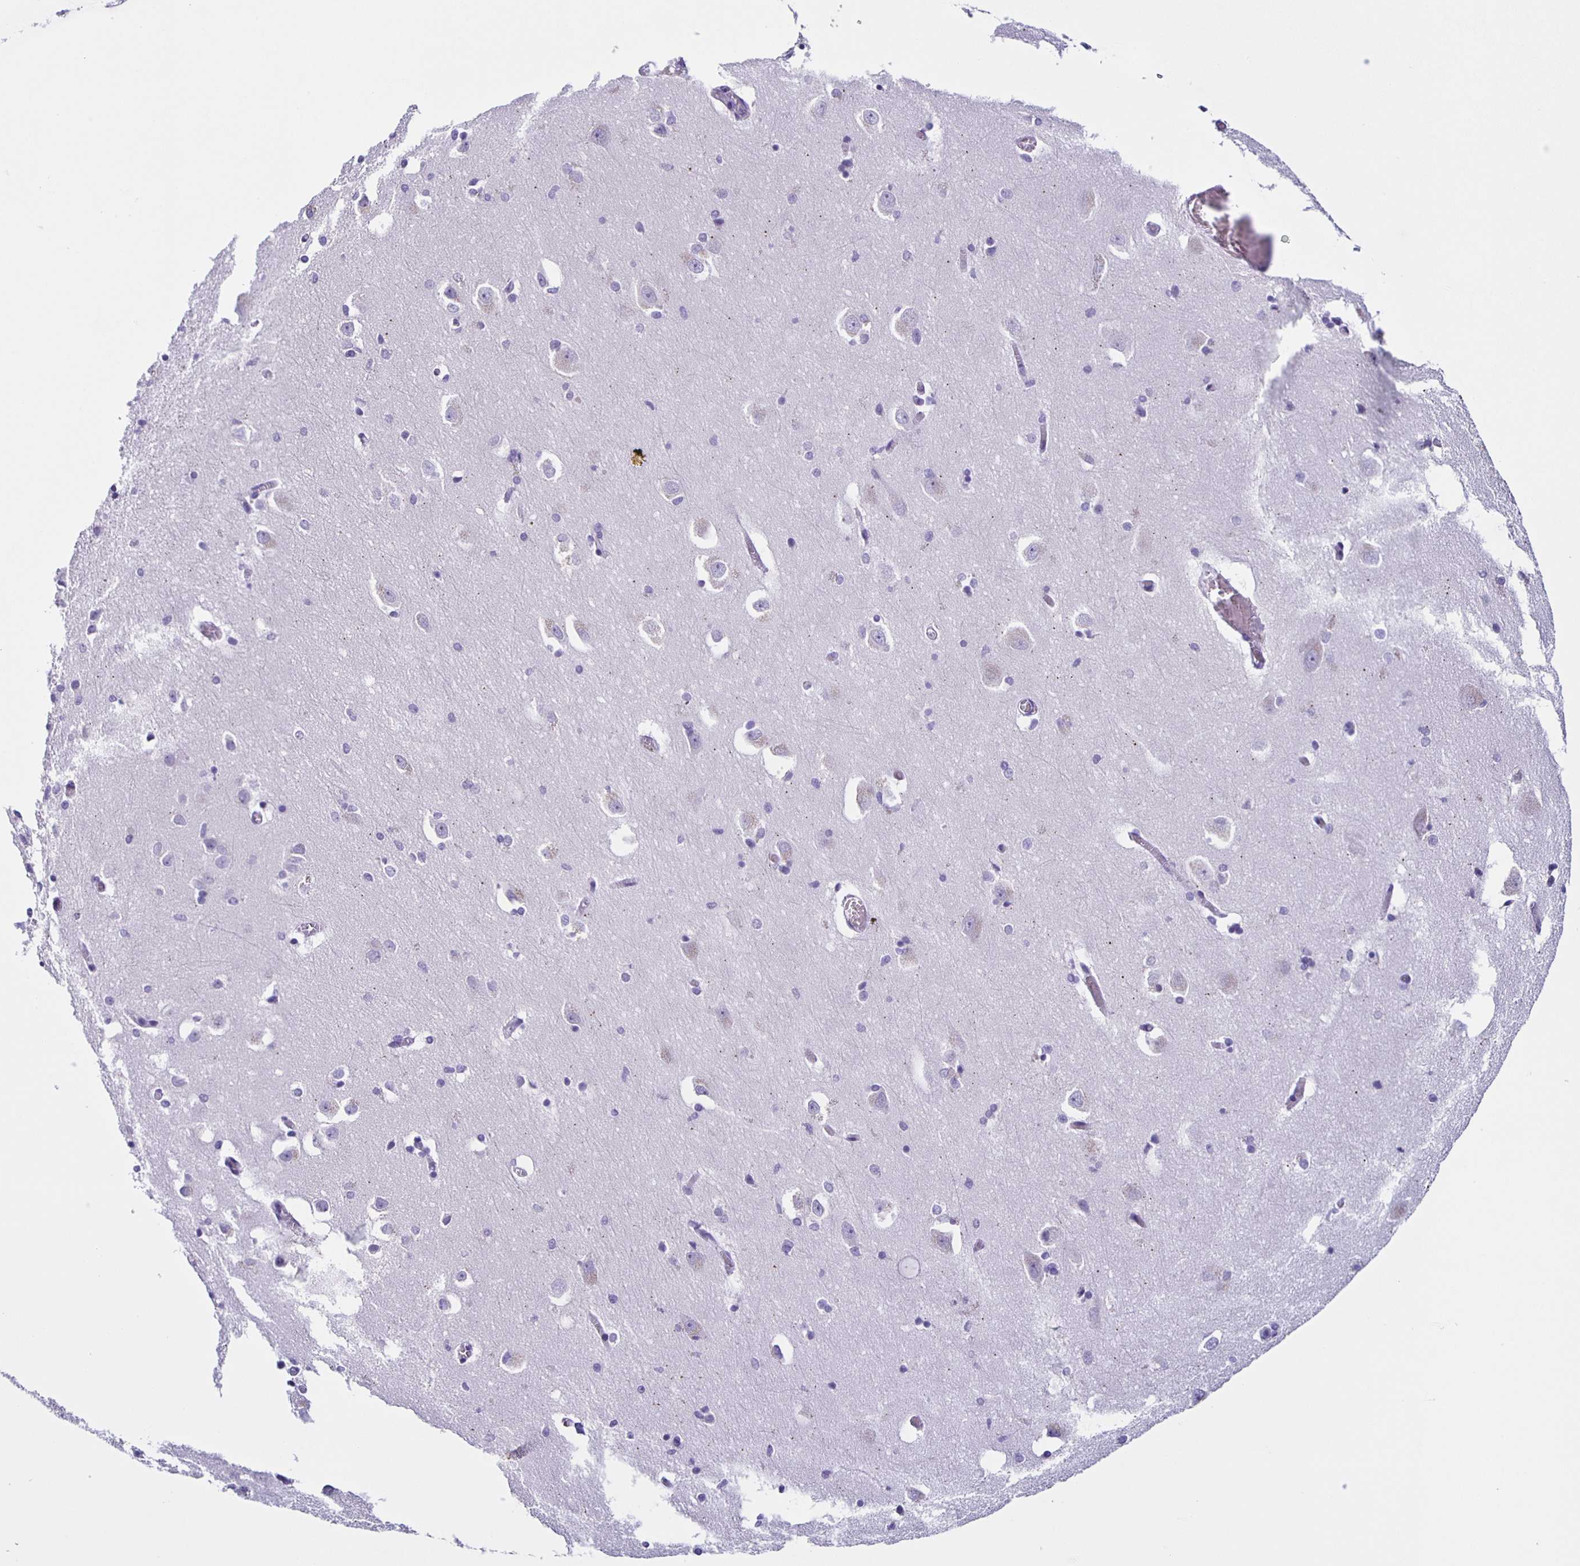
{"staining": {"intensity": "negative", "quantity": "none", "location": "none"}, "tissue": "caudate", "cell_type": "Glial cells", "image_type": "normal", "snomed": [{"axis": "morphology", "description": "Normal tissue, NOS"}, {"axis": "topography", "description": "Lateral ventricle wall"}, {"axis": "topography", "description": "Hippocampus"}], "caption": "An image of caudate stained for a protein reveals no brown staining in glial cells.", "gene": "SLC12A3", "patient": {"sex": "female", "age": 63}}